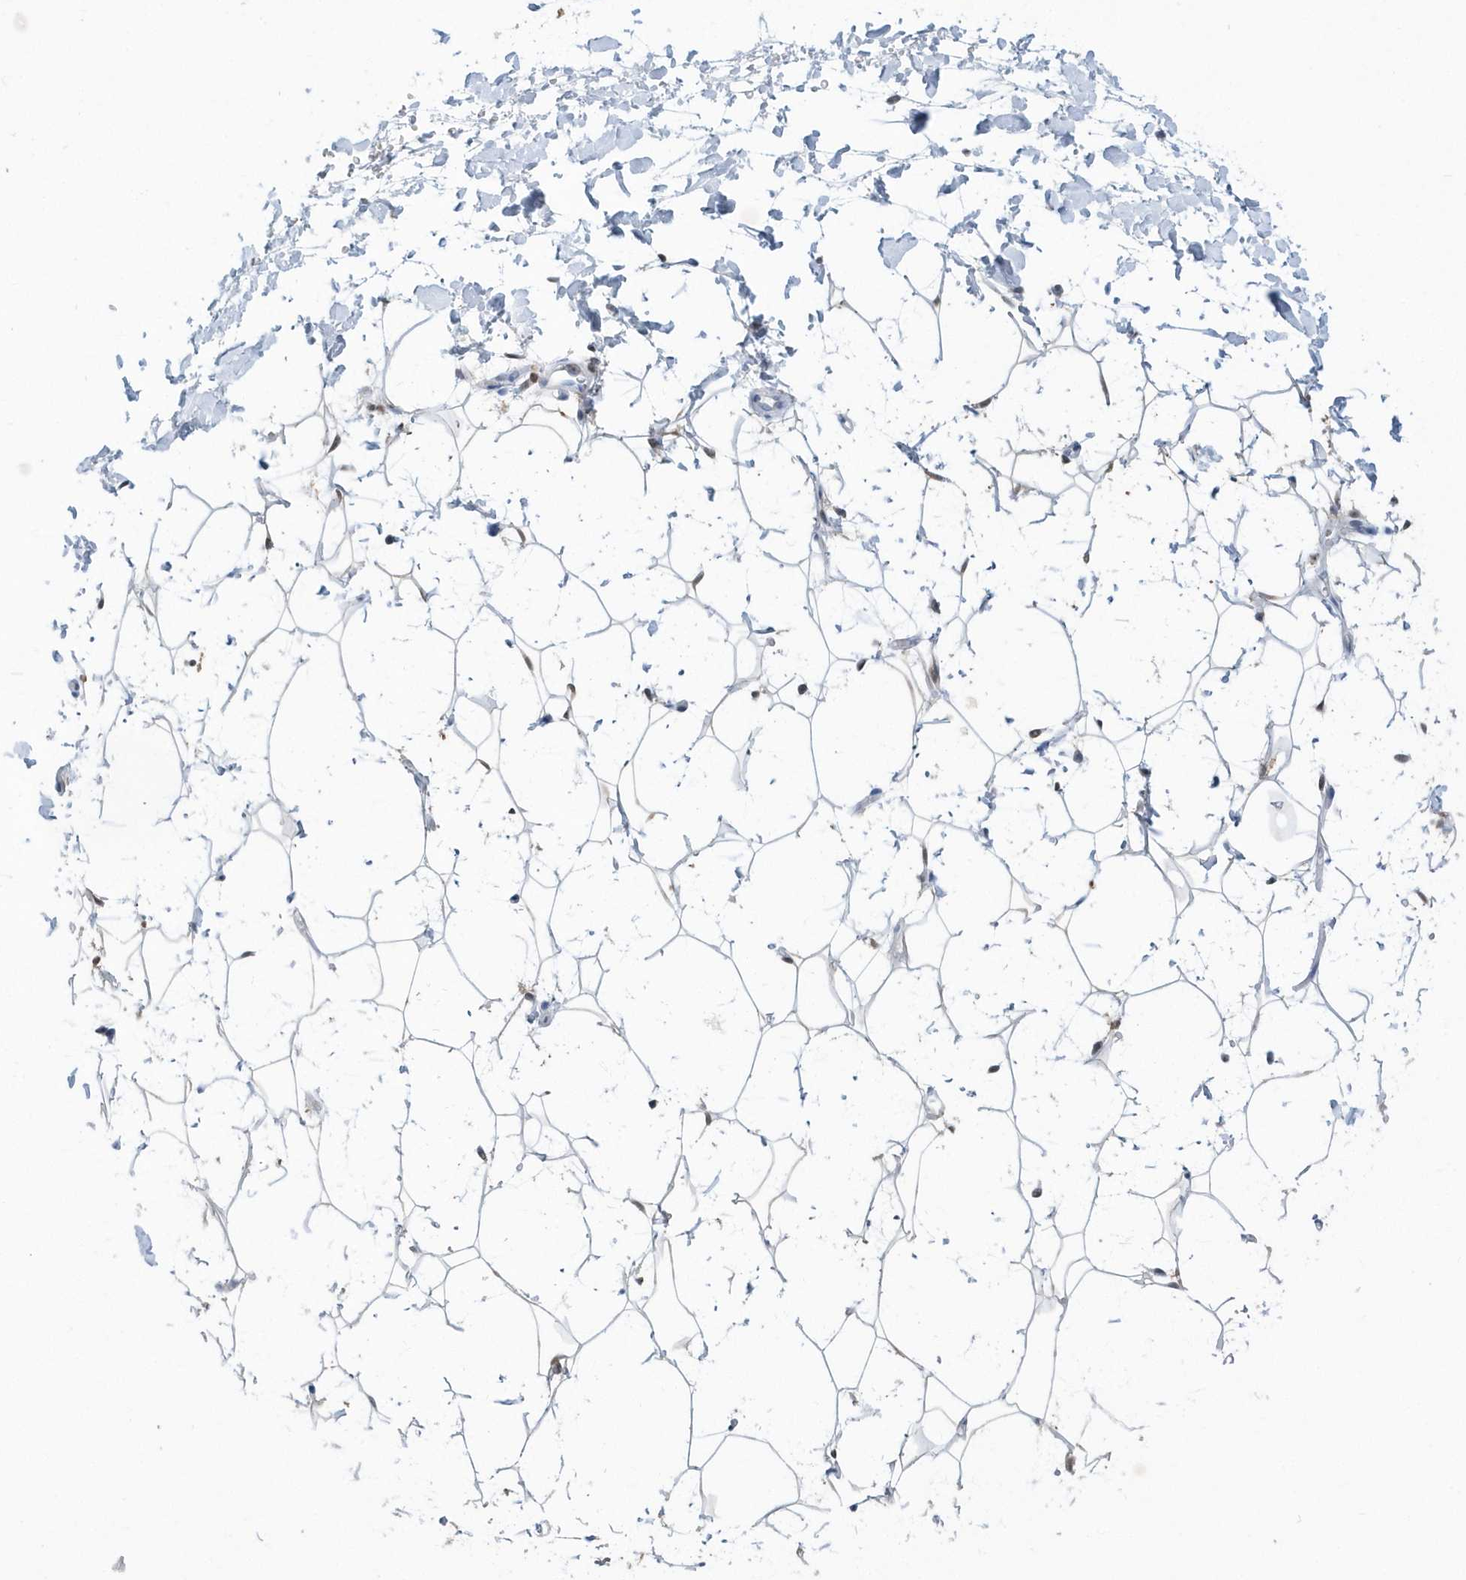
{"staining": {"intensity": "weak", "quantity": "<25%", "location": "nuclear"}, "tissue": "adipose tissue", "cell_type": "Adipocytes", "image_type": "normal", "snomed": [{"axis": "morphology", "description": "Normal tissue, NOS"}, {"axis": "topography", "description": "Breast"}], "caption": "A high-resolution micrograph shows immunohistochemistry (IHC) staining of benign adipose tissue, which exhibits no significant expression in adipocytes. Brightfield microscopy of IHC stained with DAB (3,3'-diaminobenzidine) (brown) and hematoxylin (blue), captured at high magnification.", "gene": "MACROH2A2", "patient": {"sex": "female", "age": 26}}